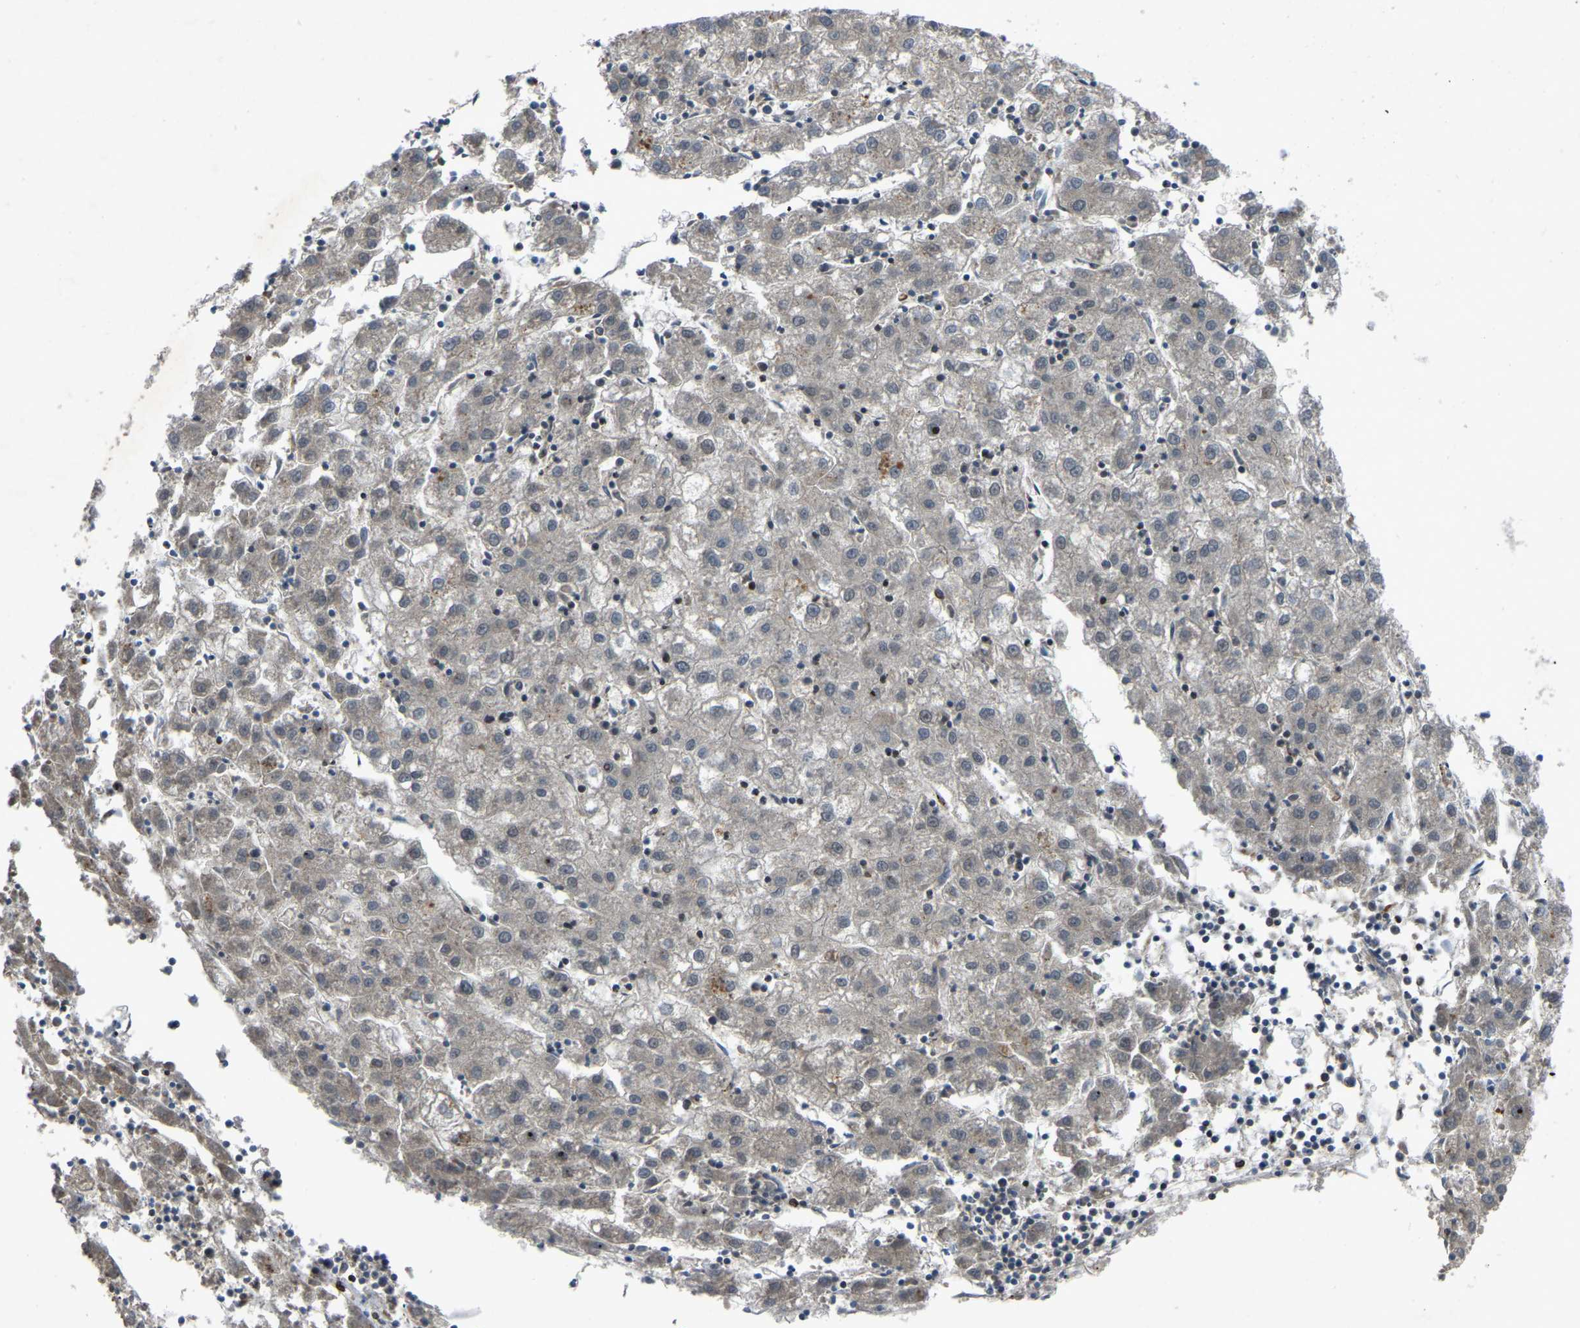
{"staining": {"intensity": "negative", "quantity": "none", "location": "none"}, "tissue": "liver cancer", "cell_type": "Tumor cells", "image_type": "cancer", "snomed": [{"axis": "morphology", "description": "Carcinoma, Hepatocellular, NOS"}, {"axis": "topography", "description": "Liver"}], "caption": "Immunohistochemistry (IHC) histopathology image of neoplastic tissue: human liver cancer stained with DAB (3,3'-diaminobenzidine) exhibits no significant protein expression in tumor cells. The staining is performed using DAB brown chromogen with nuclei counter-stained in using hematoxylin.", "gene": "FHIT", "patient": {"sex": "male", "age": 72}}